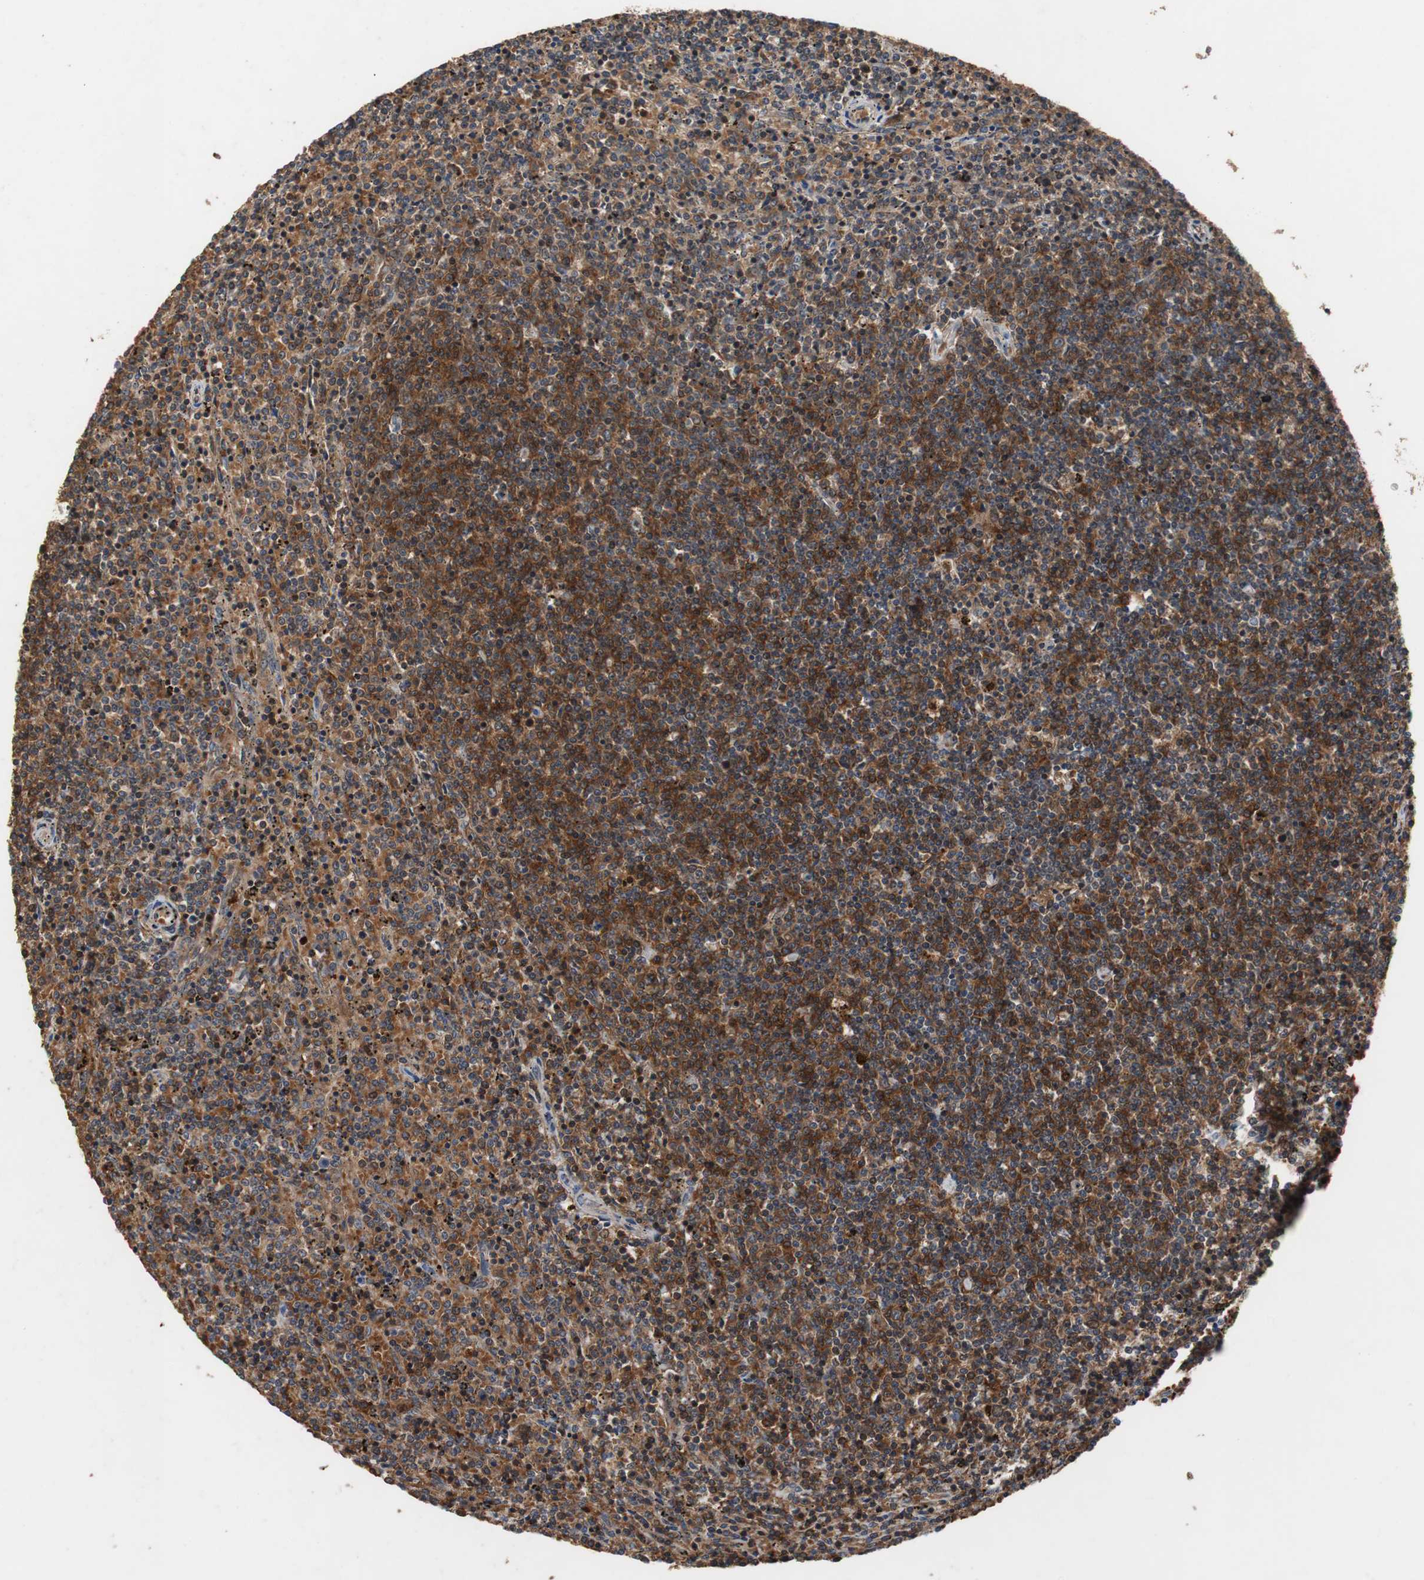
{"staining": {"intensity": "strong", "quantity": ">75%", "location": "cytoplasmic/membranous"}, "tissue": "lymphoma", "cell_type": "Tumor cells", "image_type": "cancer", "snomed": [{"axis": "morphology", "description": "Malignant lymphoma, non-Hodgkin's type, Low grade"}, {"axis": "topography", "description": "Spleen"}], "caption": "IHC micrograph of lymphoma stained for a protein (brown), which demonstrates high levels of strong cytoplasmic/membranous expression in approximately >75% of tumor cells.", "gene": "CALB2", "patient": {"sex": "female", "age": 50}}